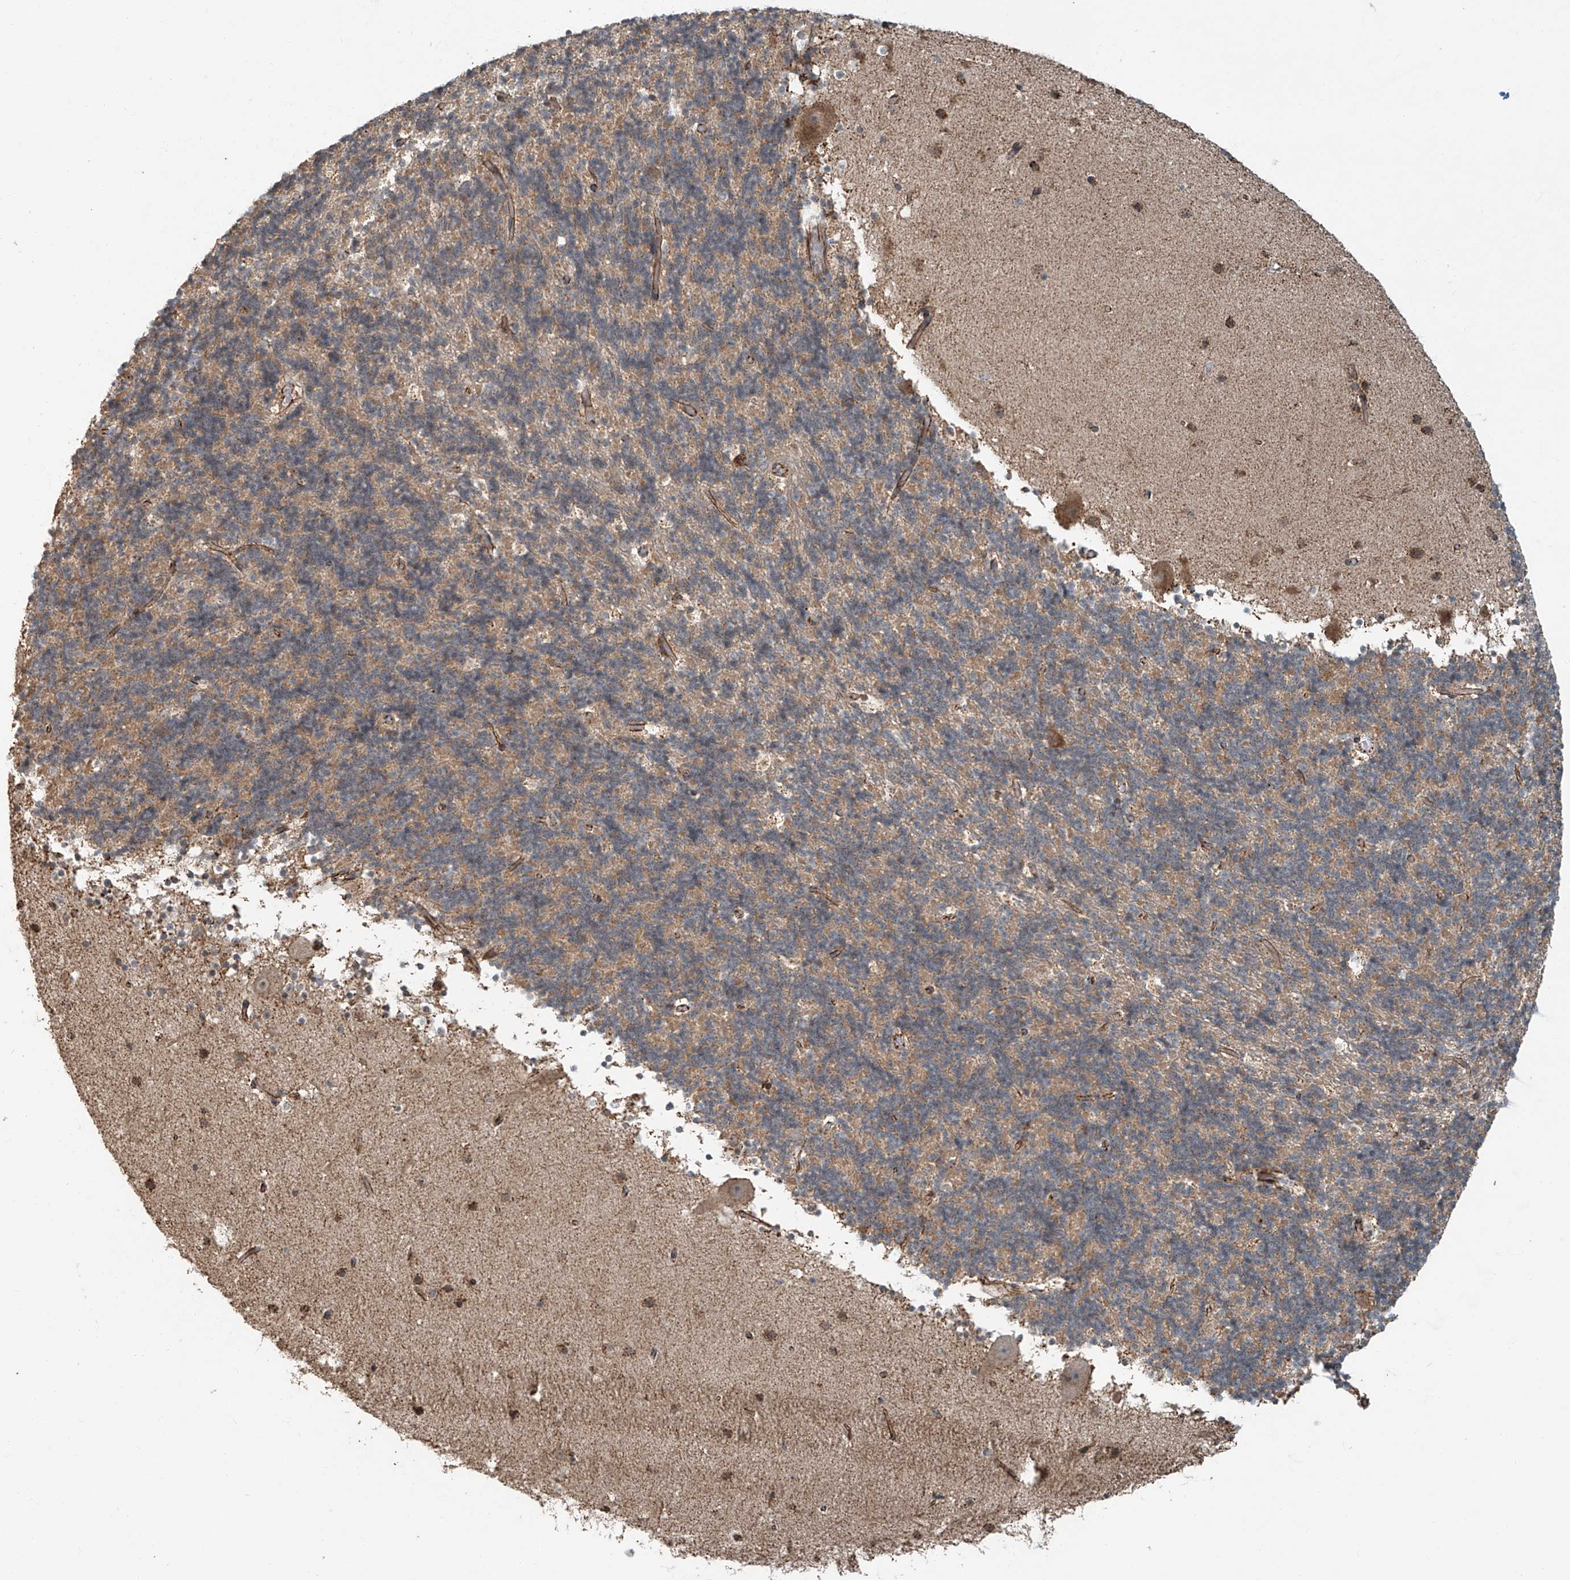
{"staining": {"intensity": "weak", "quantity": ">75%", "location": "cytoplasmic/membranous"}, "tissue": "cerebellum", "cell_type": "Cells in granular layer", "image_type": "normal", "snomed": [{"axis": "morphology", "description": "Normal tissue, NOS"}, {"axis": "topography", "description": "Cerebellum"}], "caption": "Immunohistochemical staining of unremarkable cerebellum shows low levels of weak cytoplasmic/membranous positivity in approximately >75% of cells in granular layer.", "gene": "ZNF16", "patient": {"sex": "male", "age": 57}}